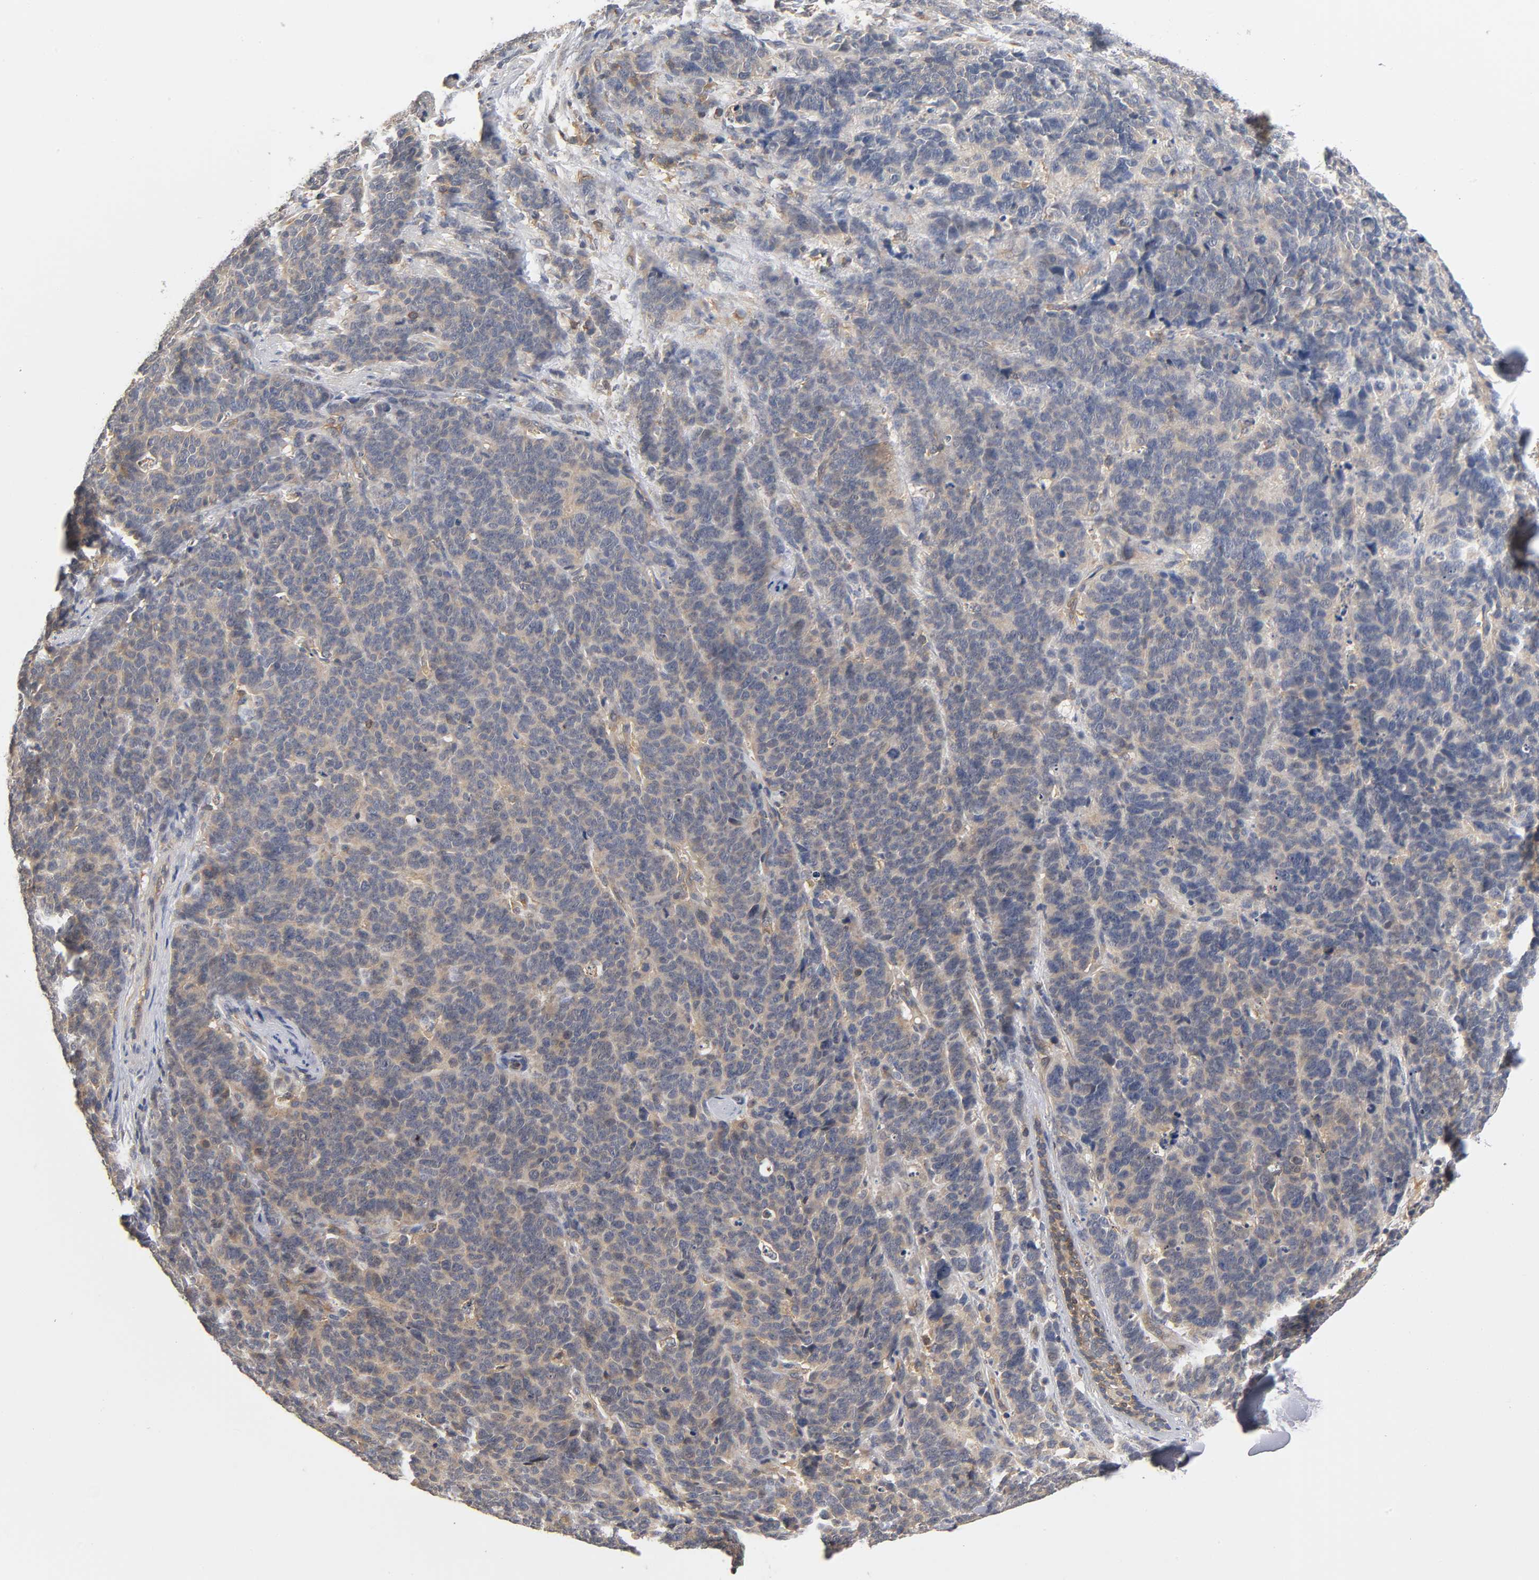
{"staining": {"intensity": "moderate", "quantity": "25%-75%", "location": "cytoplasmic/membranous"}, "tissue": "lung cancer", "cell_type": "Tumor cells", "image_type": "cancer", "snomed": [{"axis": "morphology", "description": "Neoplasm, malignant, NOS"}, {"axis": "topography", "description": "Lung"}], "caption": "Tumor cells reveal moderate cytoplasmic/membranous expression in approximately 25%-75% of cells in lung cancer (malignant neoplasm). The protein is stained brown, and the nuclei are stained in blue (DAB IHC with brightfield microscopy, high magnification).", "gene": "ACTR2", "patient": {"sex": "female", "age": 58}}